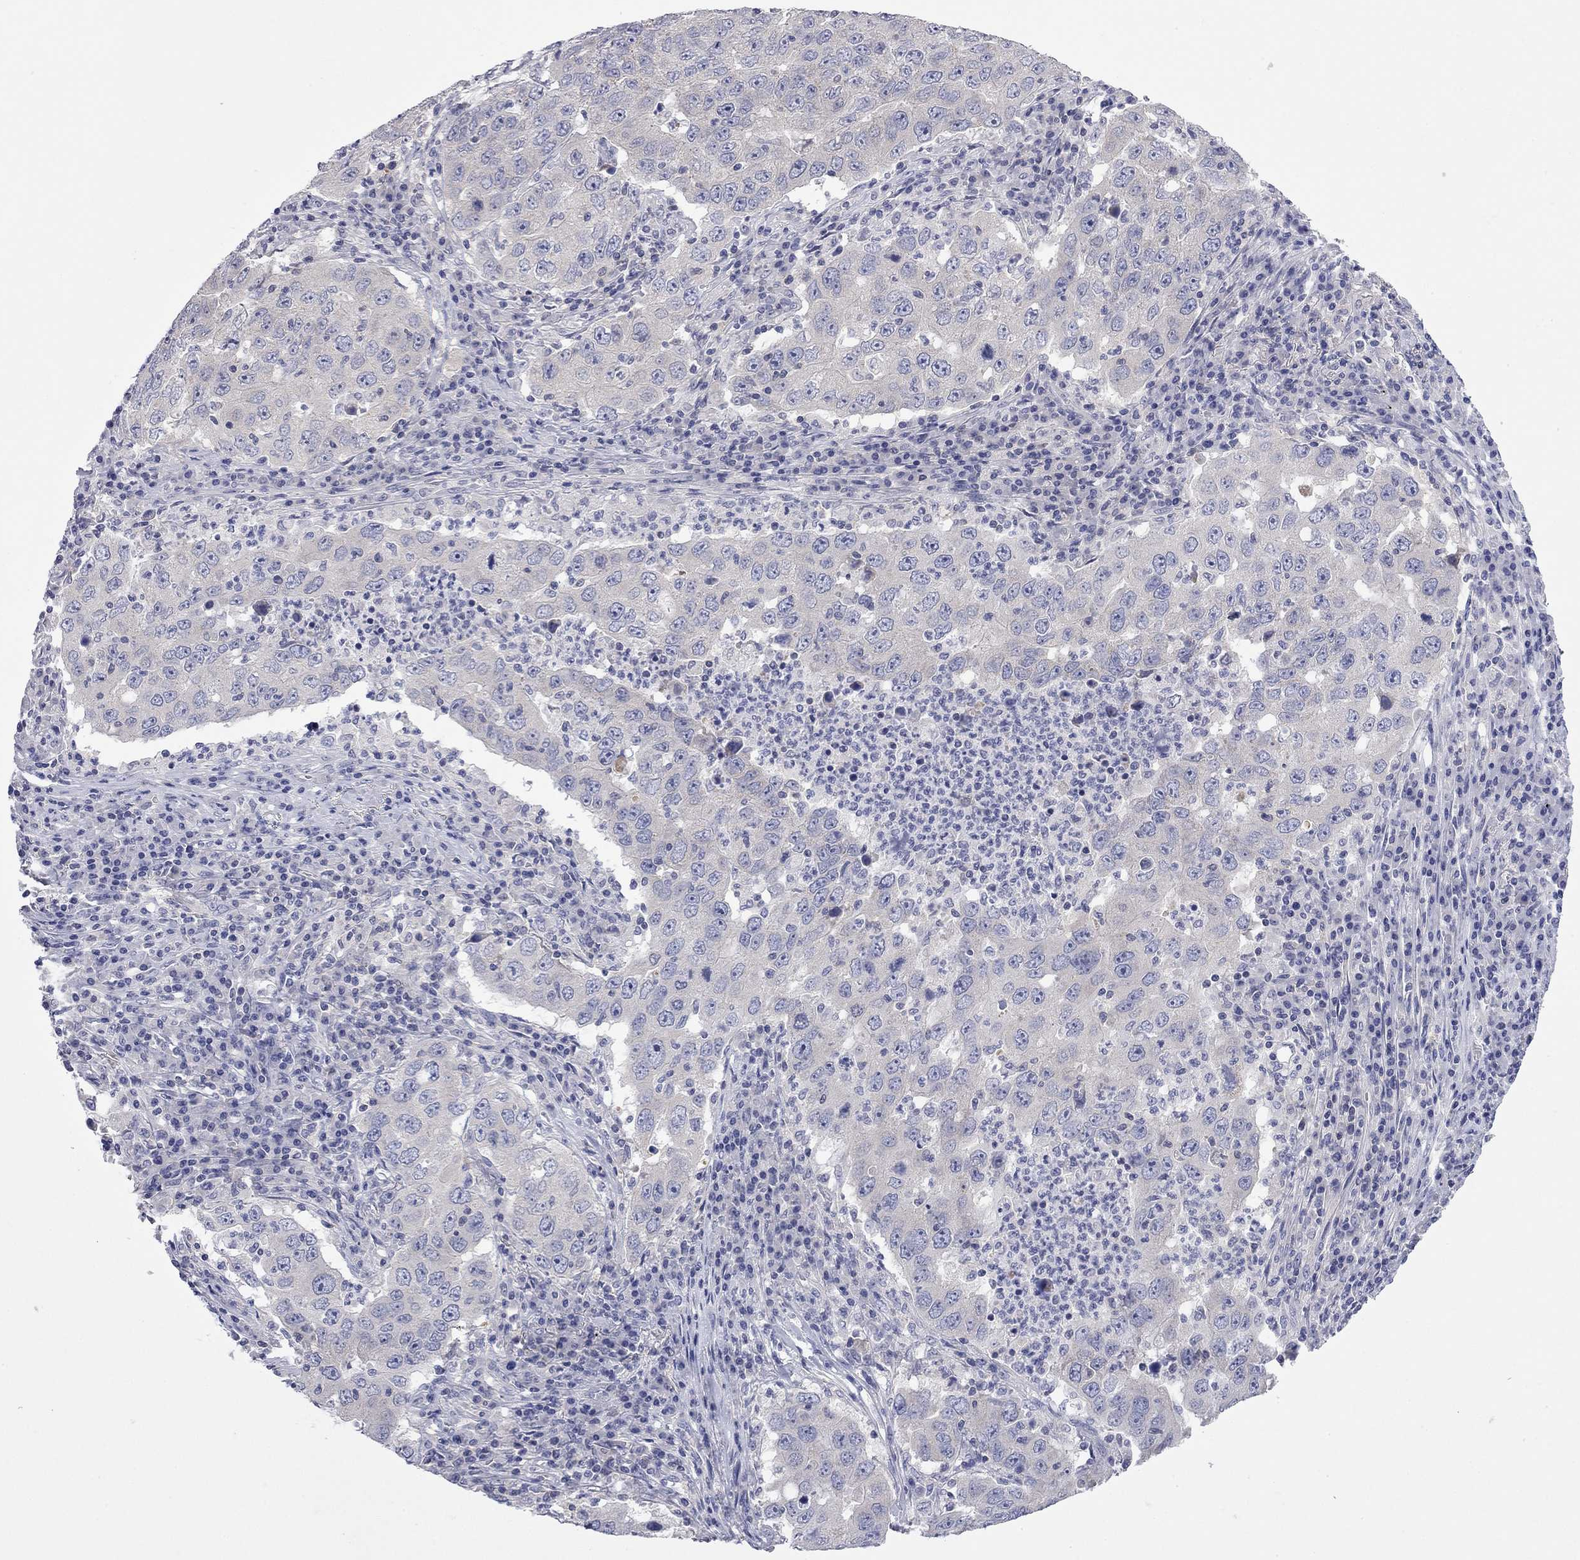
{"staining": {"intensity": "negative", "quantity": "none", "location": "none"}, "tissue": "lung cancer", "cell_type": "Tumor cells", "image_type": "cancer", "snomed": [{"axis": "morphology", "description": "Adenocarcinoma, NOS"}, {"axis": "topography", "description": "Lung"}], "caption": "DAB immunohistochemical staining of human lung adenocarcinoma demonstrates no significant staining in tumor cells.", "gene": "ABCB4", "patient": {"sex": "male", "age": 73}}